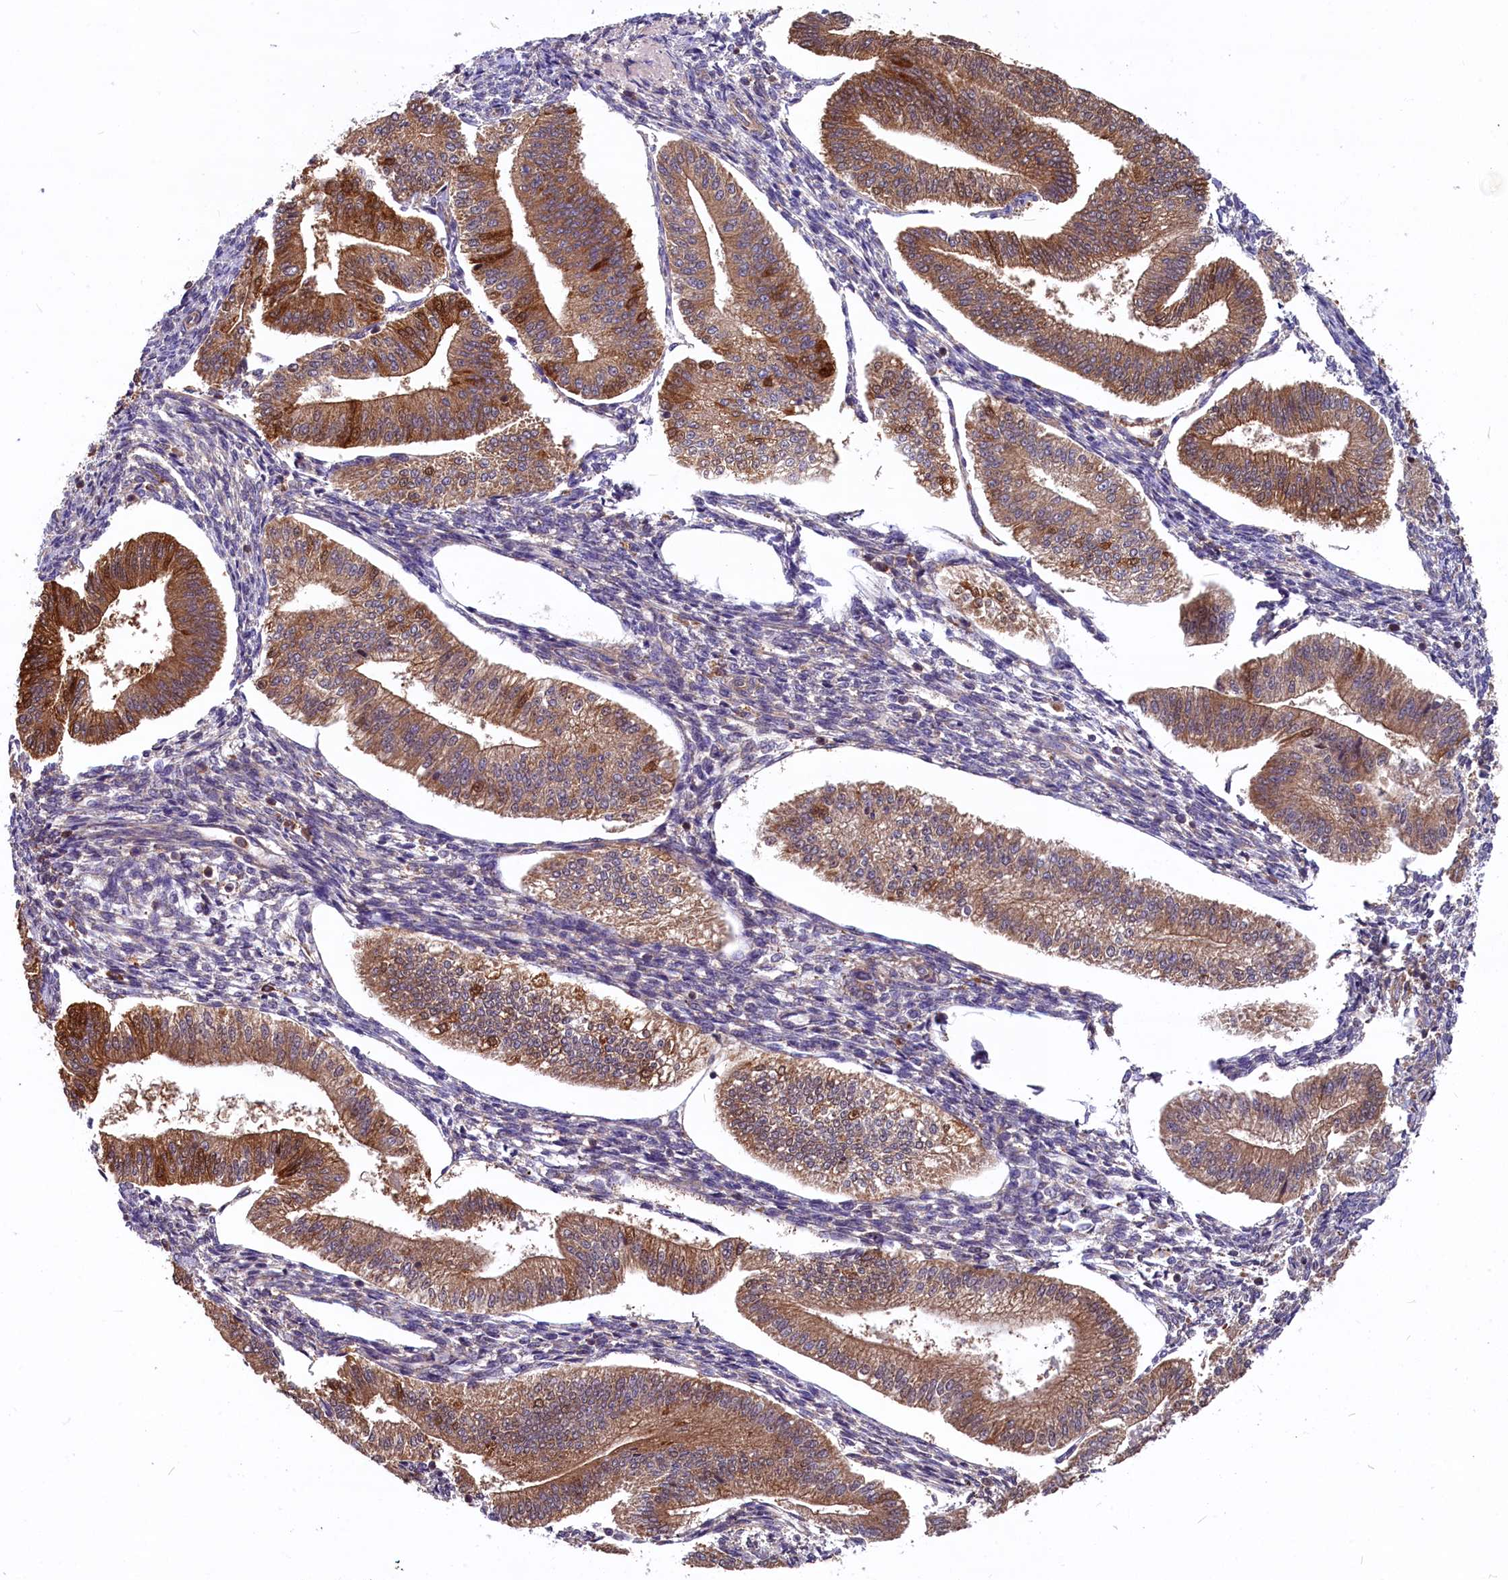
{"staining": {"intensity": "moderate", "quantity": "25%-75%", "location": "cytoplasmic/membranous"}, "tissue": "endometrium", "cell_type": "Cells in endometrial stroma", "image_type": "normal", "snomed": [{"axis": "morphology", "description": "Normal tissue, NOS"}, {"axis": "topography", "description": "Endometrium"}], "caption": "Cells in endometrial stroma show moderate cytoplasmic/membranous positivity in about 25%-75% of cells in unremarkable endometrium.", "gene": "MYO9B", "patient": {"sex": "female", "age": 34}}